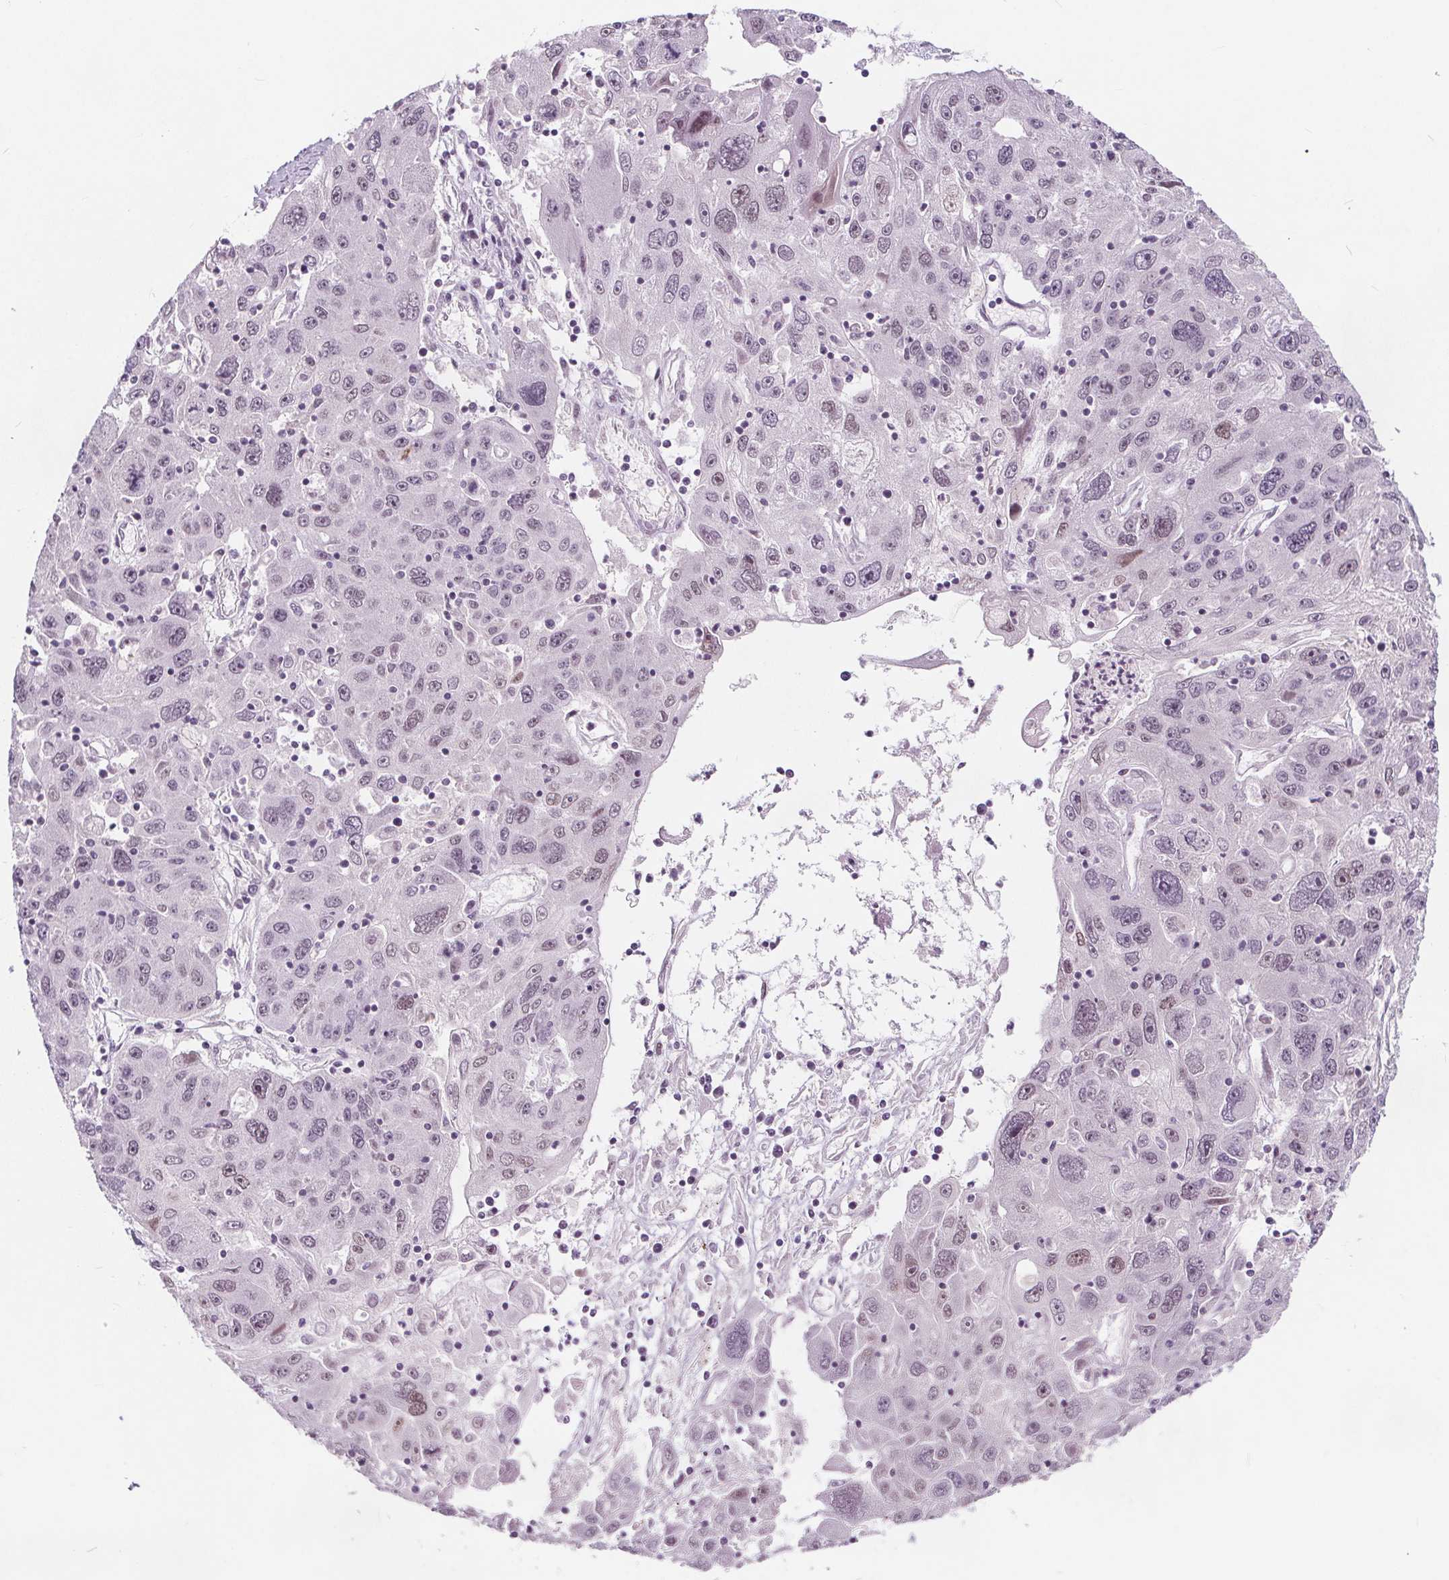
{"staining": {"intensity": "weak", "quantity": "<25%", "location": "nuclear"}, "tissue": "stomach cancer", "cell_type": "Tumor cells", "image_type": "cancer", "snomed": [{"axis": "morphology", "description": "Adenocarcinoma, NOS"}, {"axis": "topography", "description": "Stomach"}], "caption": "This is an immunohistochemistry (IHC) micrograph of stomach adenocarcinoma. There is no expression in tumor cells.", "gene": "TAF6L", "patient": {"sex": "male", "age": 56}}